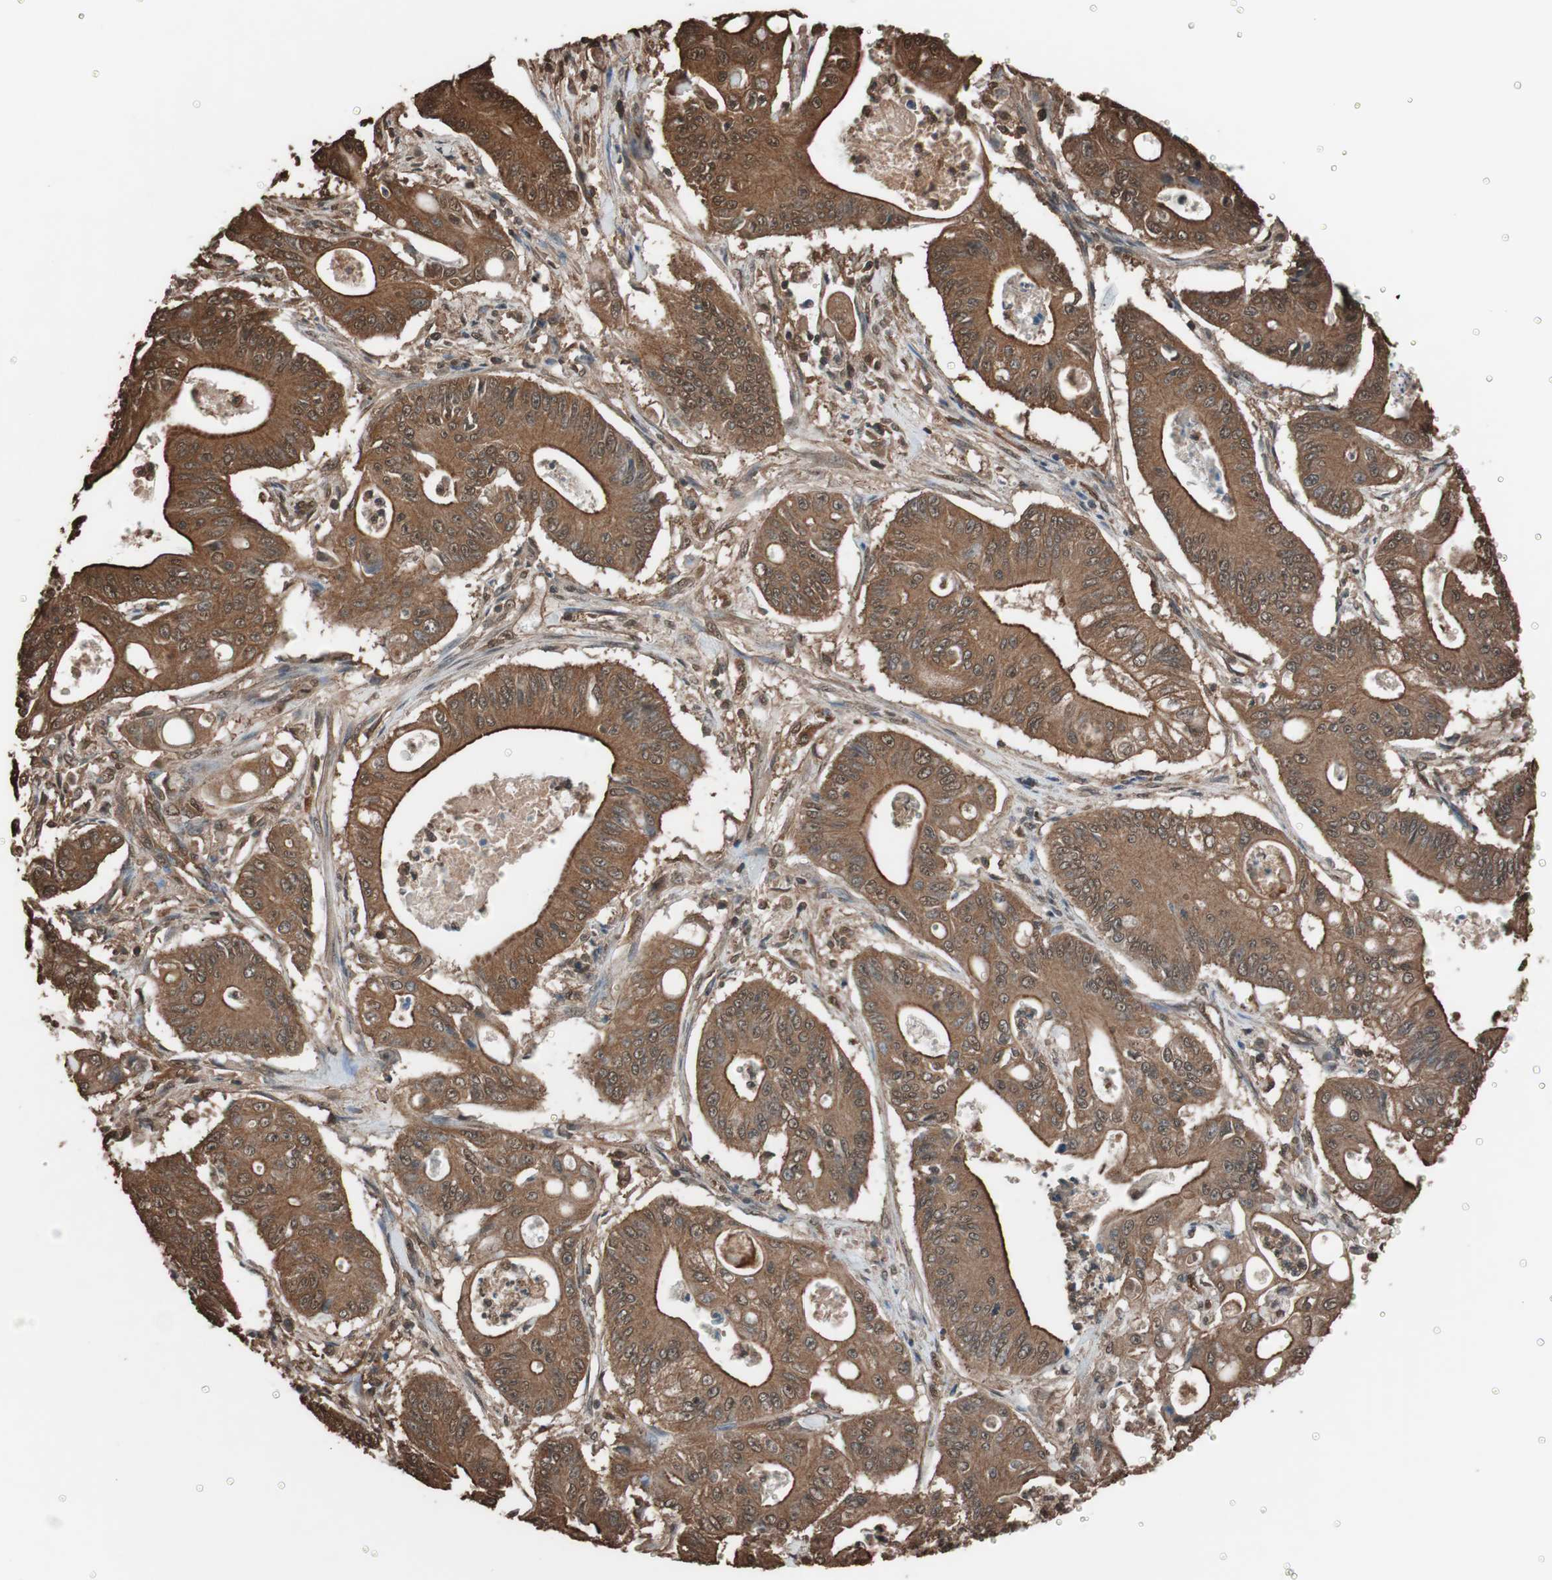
{"staining": {"intensity": "strong", "quantity": ">75%", "location": "cytoplasmic/membranous"}, "tissue": "pancreatic cancer", "cell_type": "Tumor cells", "image_type": "cancer", "snomed": [{"axis": "morphology", "description": "Normal tissue, NOS"}, {"axis": "topography", "description": "Lymph node"}], "caption": "DAB immunohistochemical staining of pancreatic cancer displays strong cytoplasmic/membranous protein positivity in about >75% of tumor cells.", "gene": "CALM2", "patient": {"sex": "male", "age": 62}}